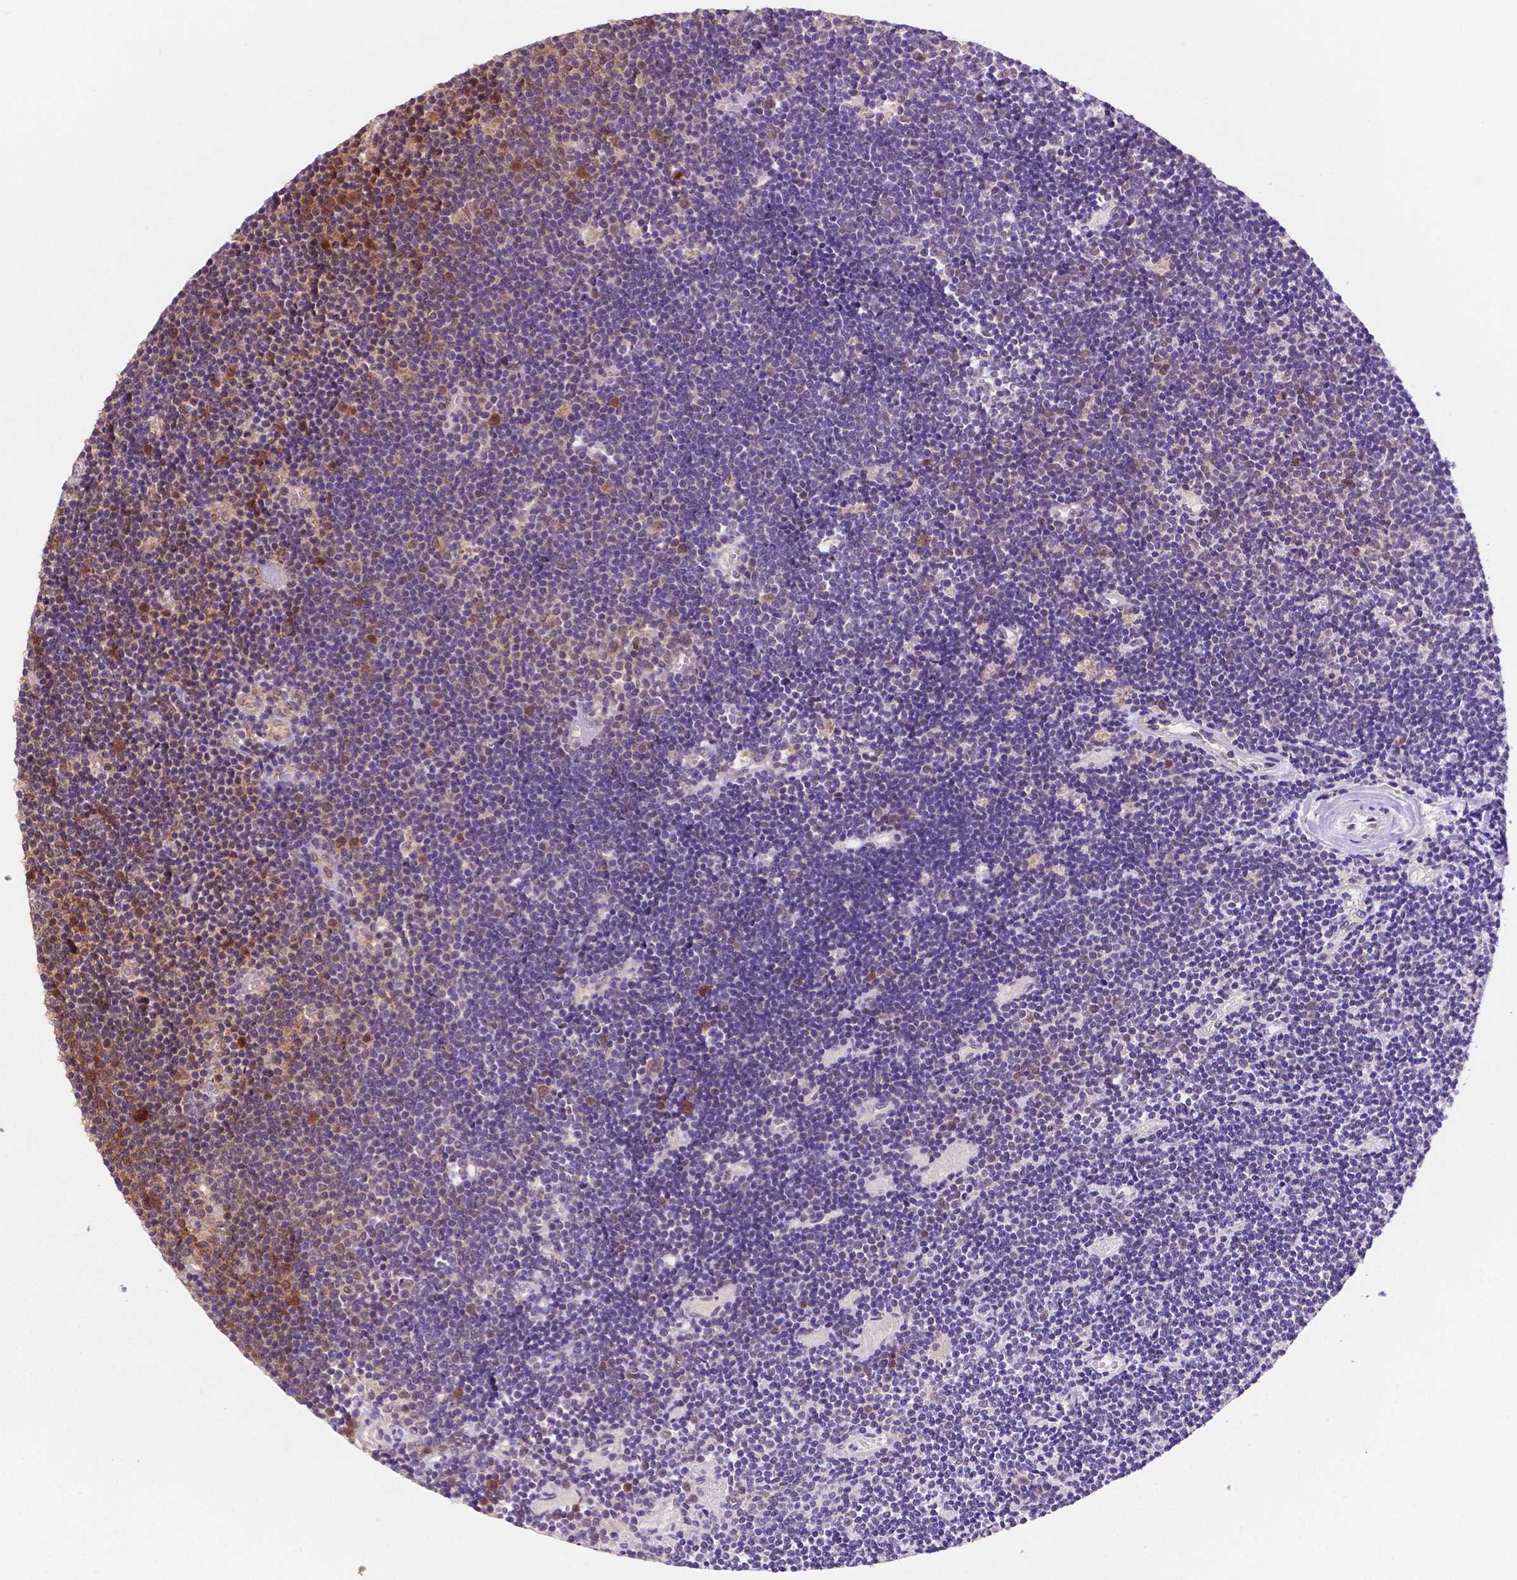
{"staining": {"intensity": "moderate", "quantity": "<25%", "location": "cytoplasmic/membranous"}, "tissue": "lymphoma", "cell_type": "Tumor cells", "image_type": "cancer", "snomed": [{"axis": "morphology", "description": "Malignant lymphoma, non-Hodgkin's type, Low grade"}, {"axis": "topography", "description": "Brain"}], "caption": "The photomicrograph shows immunohistochemical staining of lymphoma. There is moderate cytoplasmic/membranous positivity is appreciated in about <25% of tumor cells.", "gene": "UBE2L6", "patient": {"sex": "female", "age": 66}}